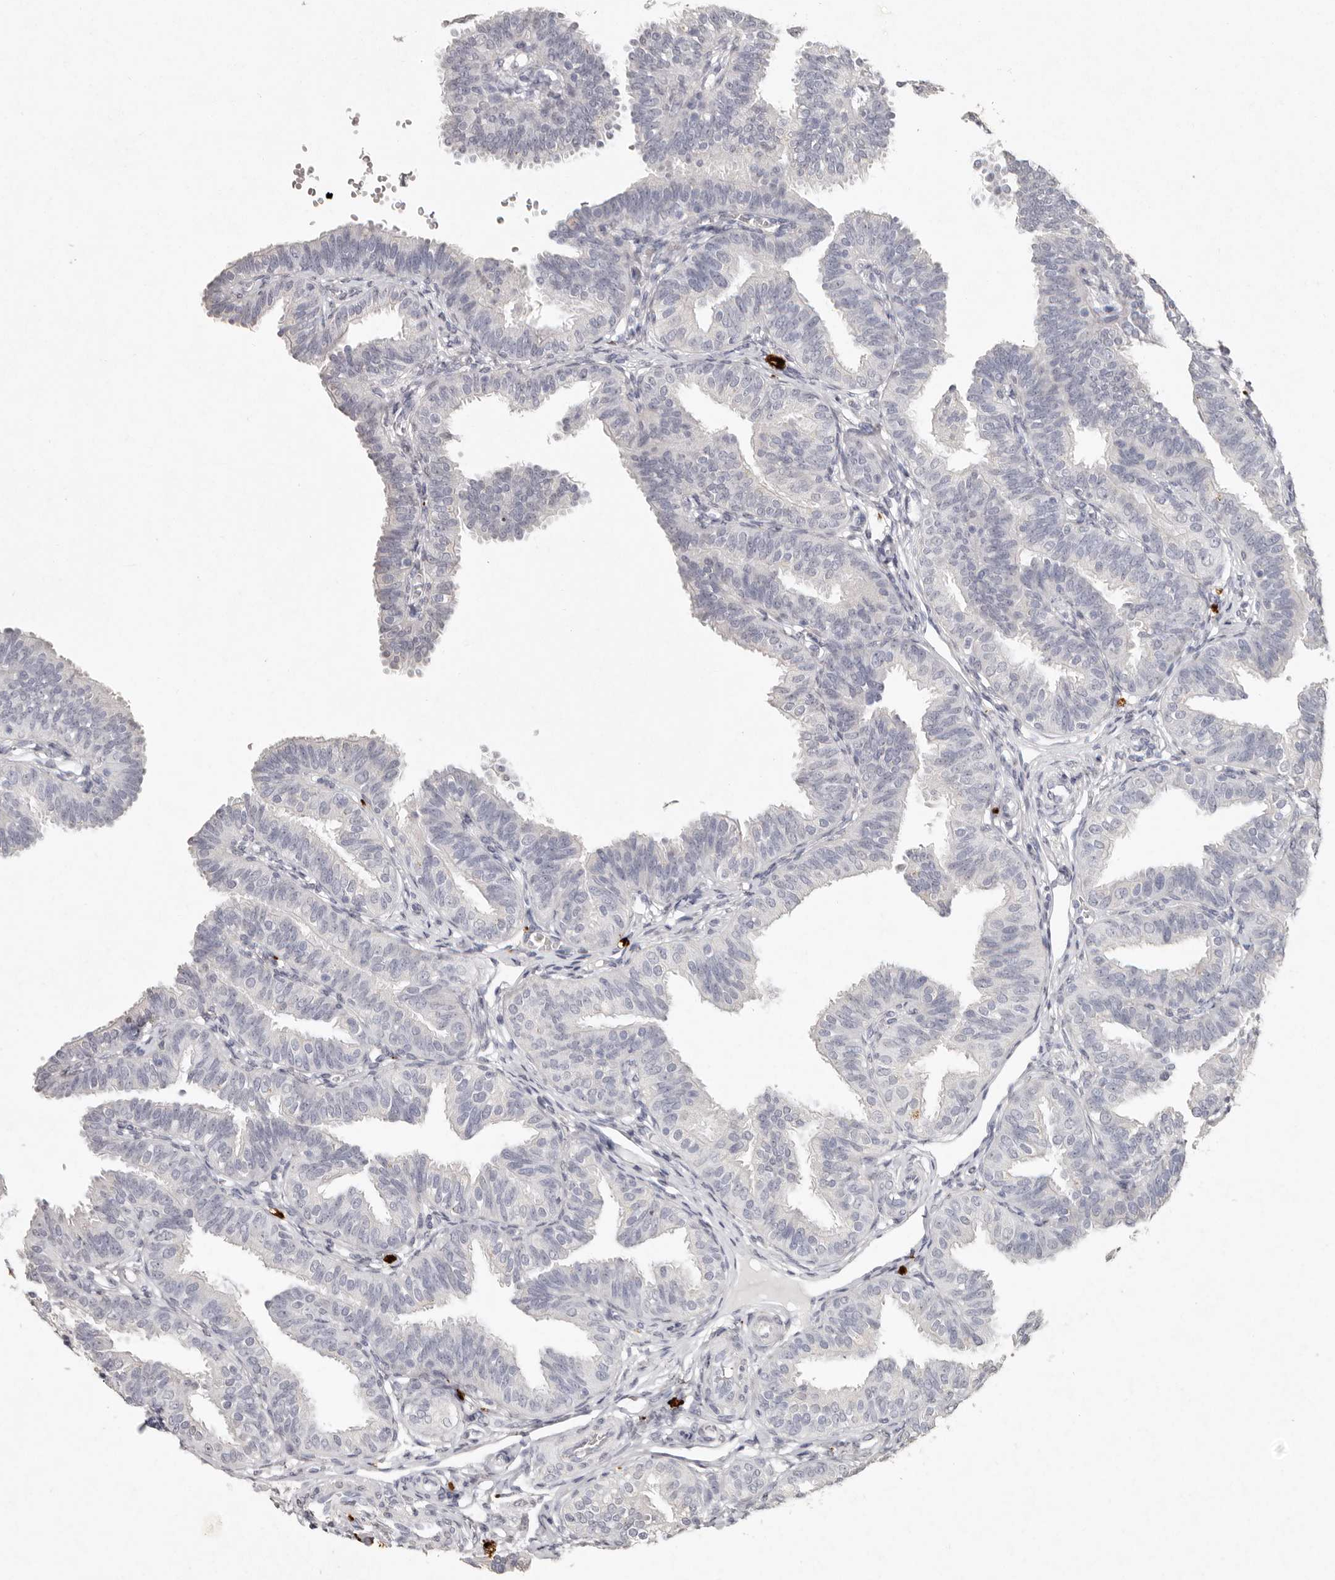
{"staining": {"intensity": "negative", "quantity": "none", "location": "none"}, "tissue": "fallopian tube", "cell_type": "Glandular cells", "image_type": "normal", "snomed": [{"axis": "morphology", "description": "Normal tissue, NOS"}, {"axis": "topography", "description": "Fallopian tube"}], "caption": "Fallopian tube was stained to show a protein in brown. There is no significant staining in glandular cells. Brightfield microscopy of immunohistochemistry (IHC) stained with DAB (3,3'-diaminobenzidine) (brown) and hematoxylin (blue), captured at high magnification.", "gene": "FAM185A", "patient": {"sex": "female", "age": 35}}